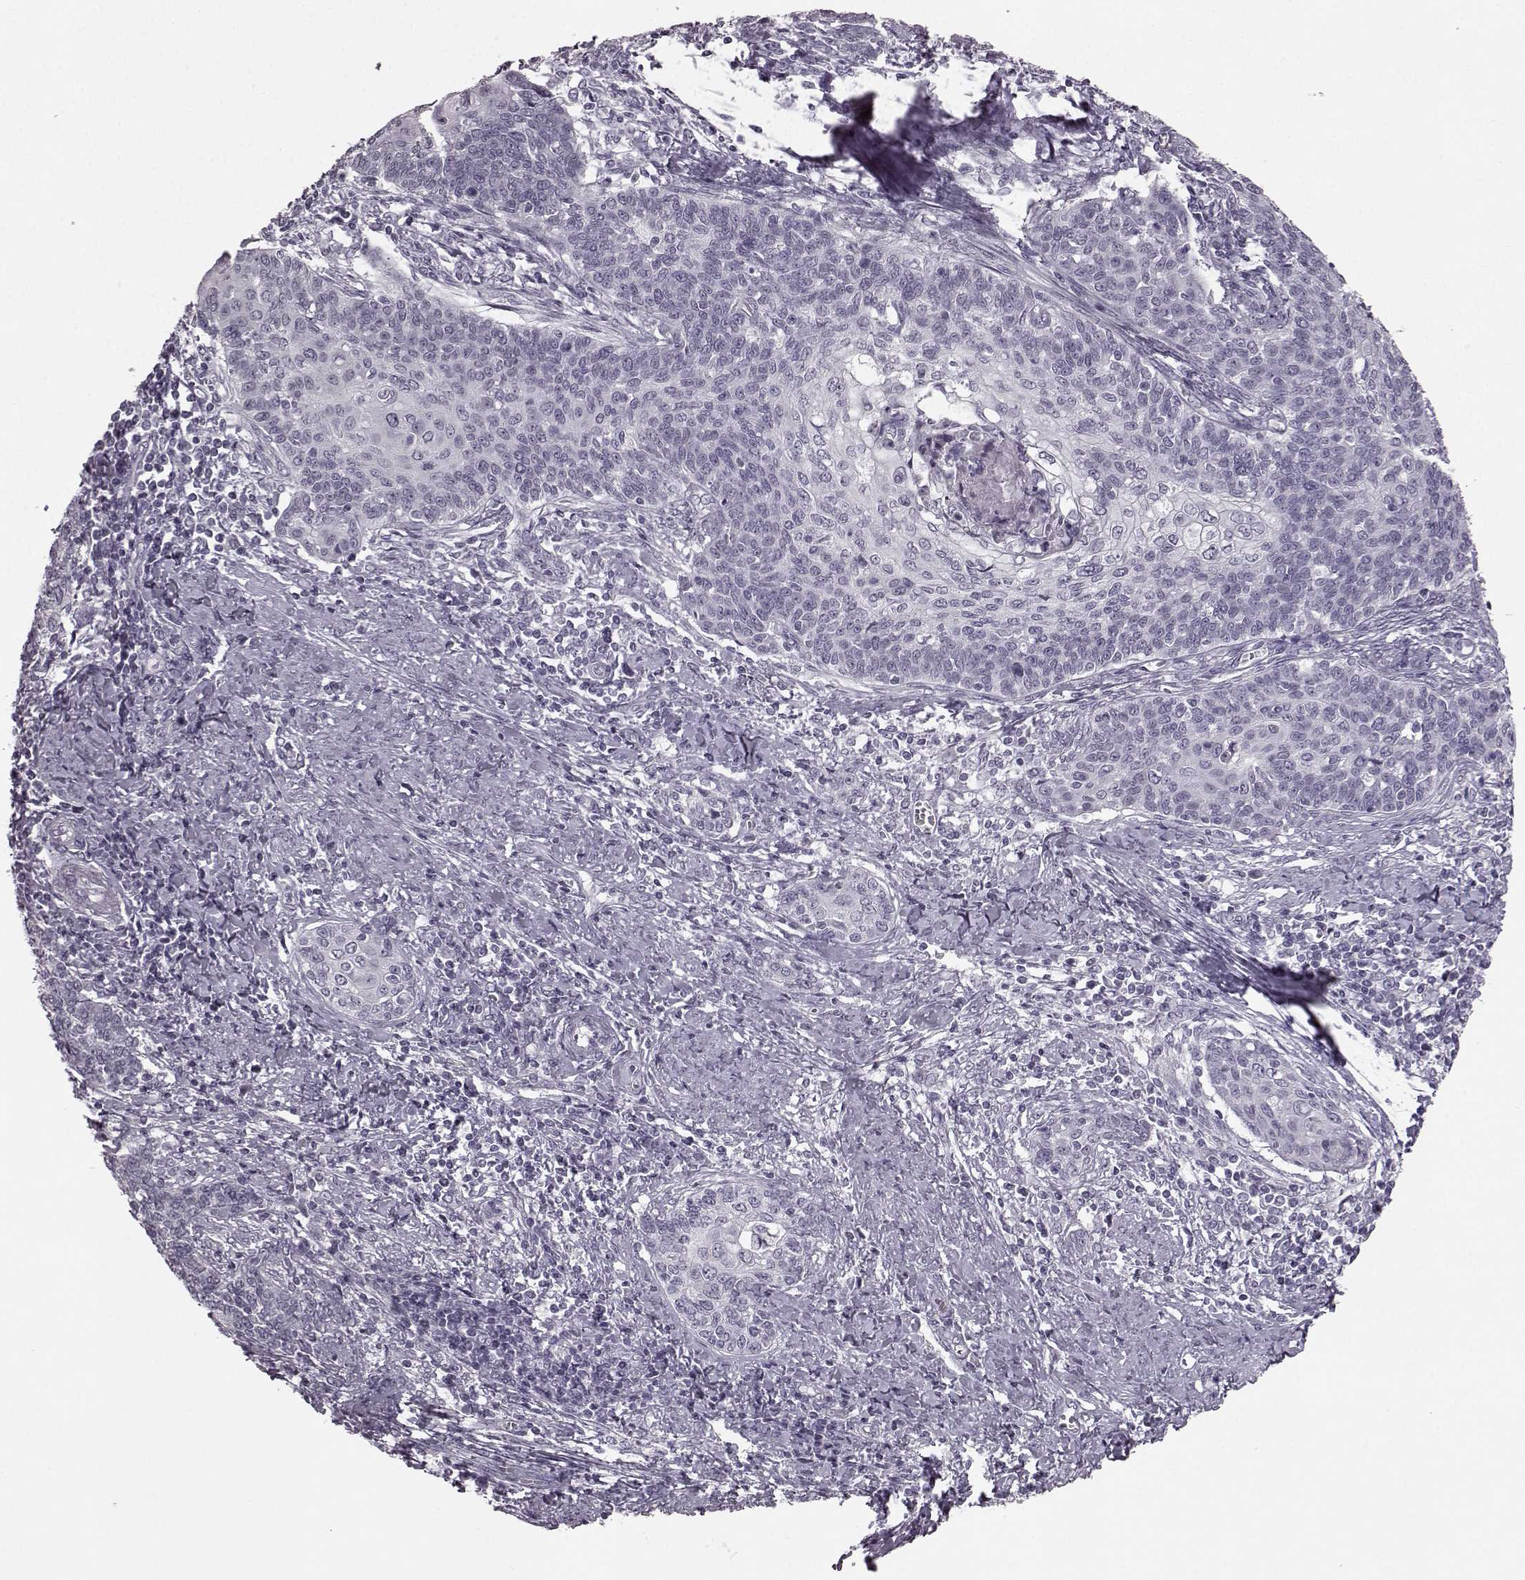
{"staining": {"intensity": "negative", "quantity": "none", "location": "none"}, "tissue": "cervical cancer", "cell_type": "Tumor cells", "image_type": "cancer", "snomed": [{"axis": "morphology", "description": "Squamous cell carcinoma, NOS"}, {"axis": "topography", "description": "Cervix"}], "caption": "Cervical squamous cell carcinoma was stained to show a protein in brown. There is no significant staining in tumor cells.", "gene": "SEMG2", "patient": {"sex": "female", "age": 39}}